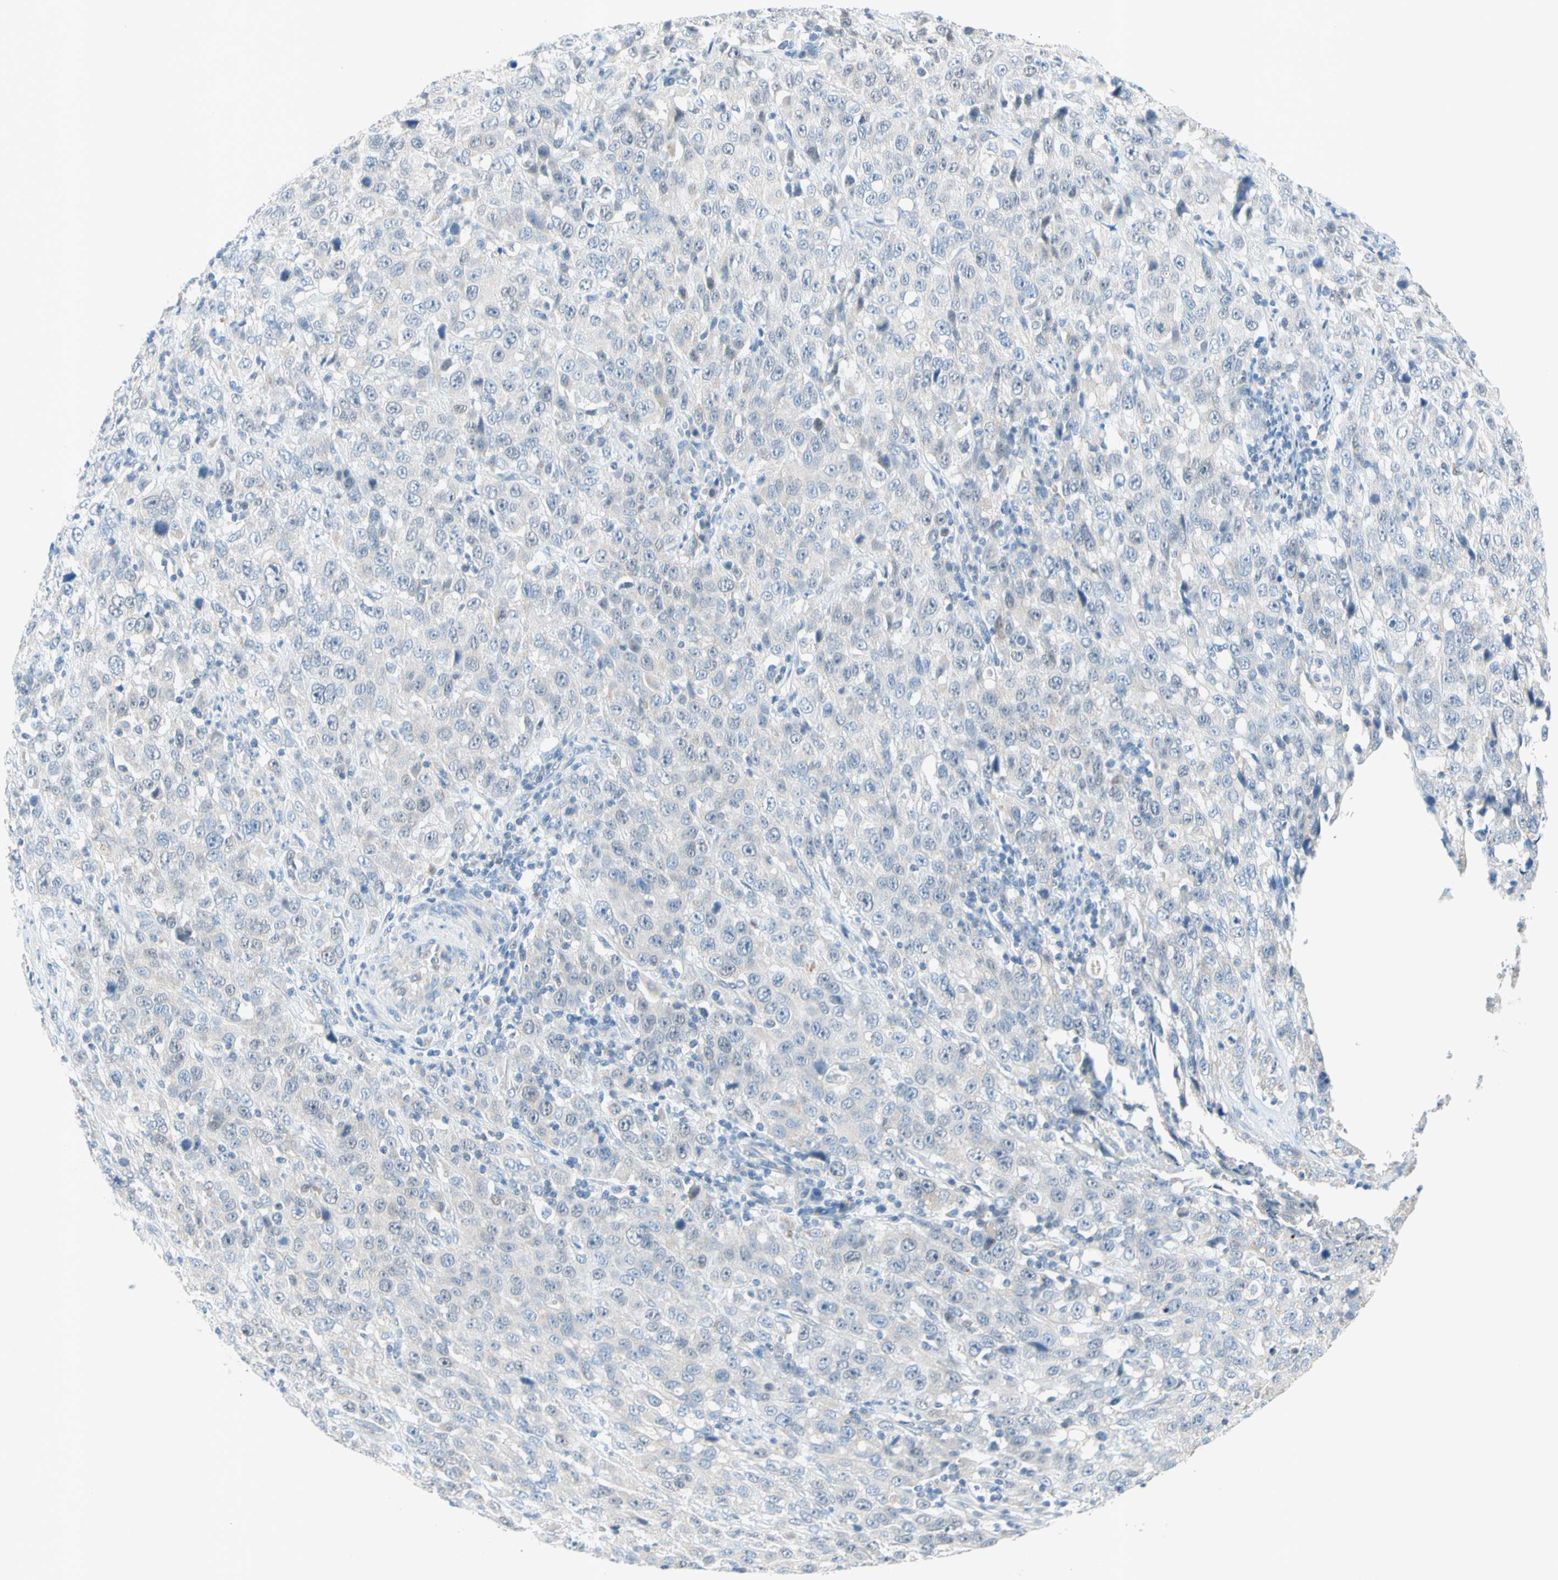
{"staining": {"intensity": "weak", "quantity": "25%-75%", "location": "cytoplasmic/membranous"}, "tissue": "stomach cancer", "cell_type": "Tumor cells", "image_type": "cancer", "snomed": [{"axis": "morphology", "description": "Normal tissue, NOS"}, {"axis": "morphology", "description": "Adenocarcinoma, NOS"}, {"axis": "topography", "description": "Stomach"}], "caption": "Weak cytoplasmic/membranous positivity for a protein is present in about 25%-75% of tumor cells of stomach adenocarcinoma using immunohistochemistry.", "gene": "MFF", "patient": {"sex": "male", "age": 48}}